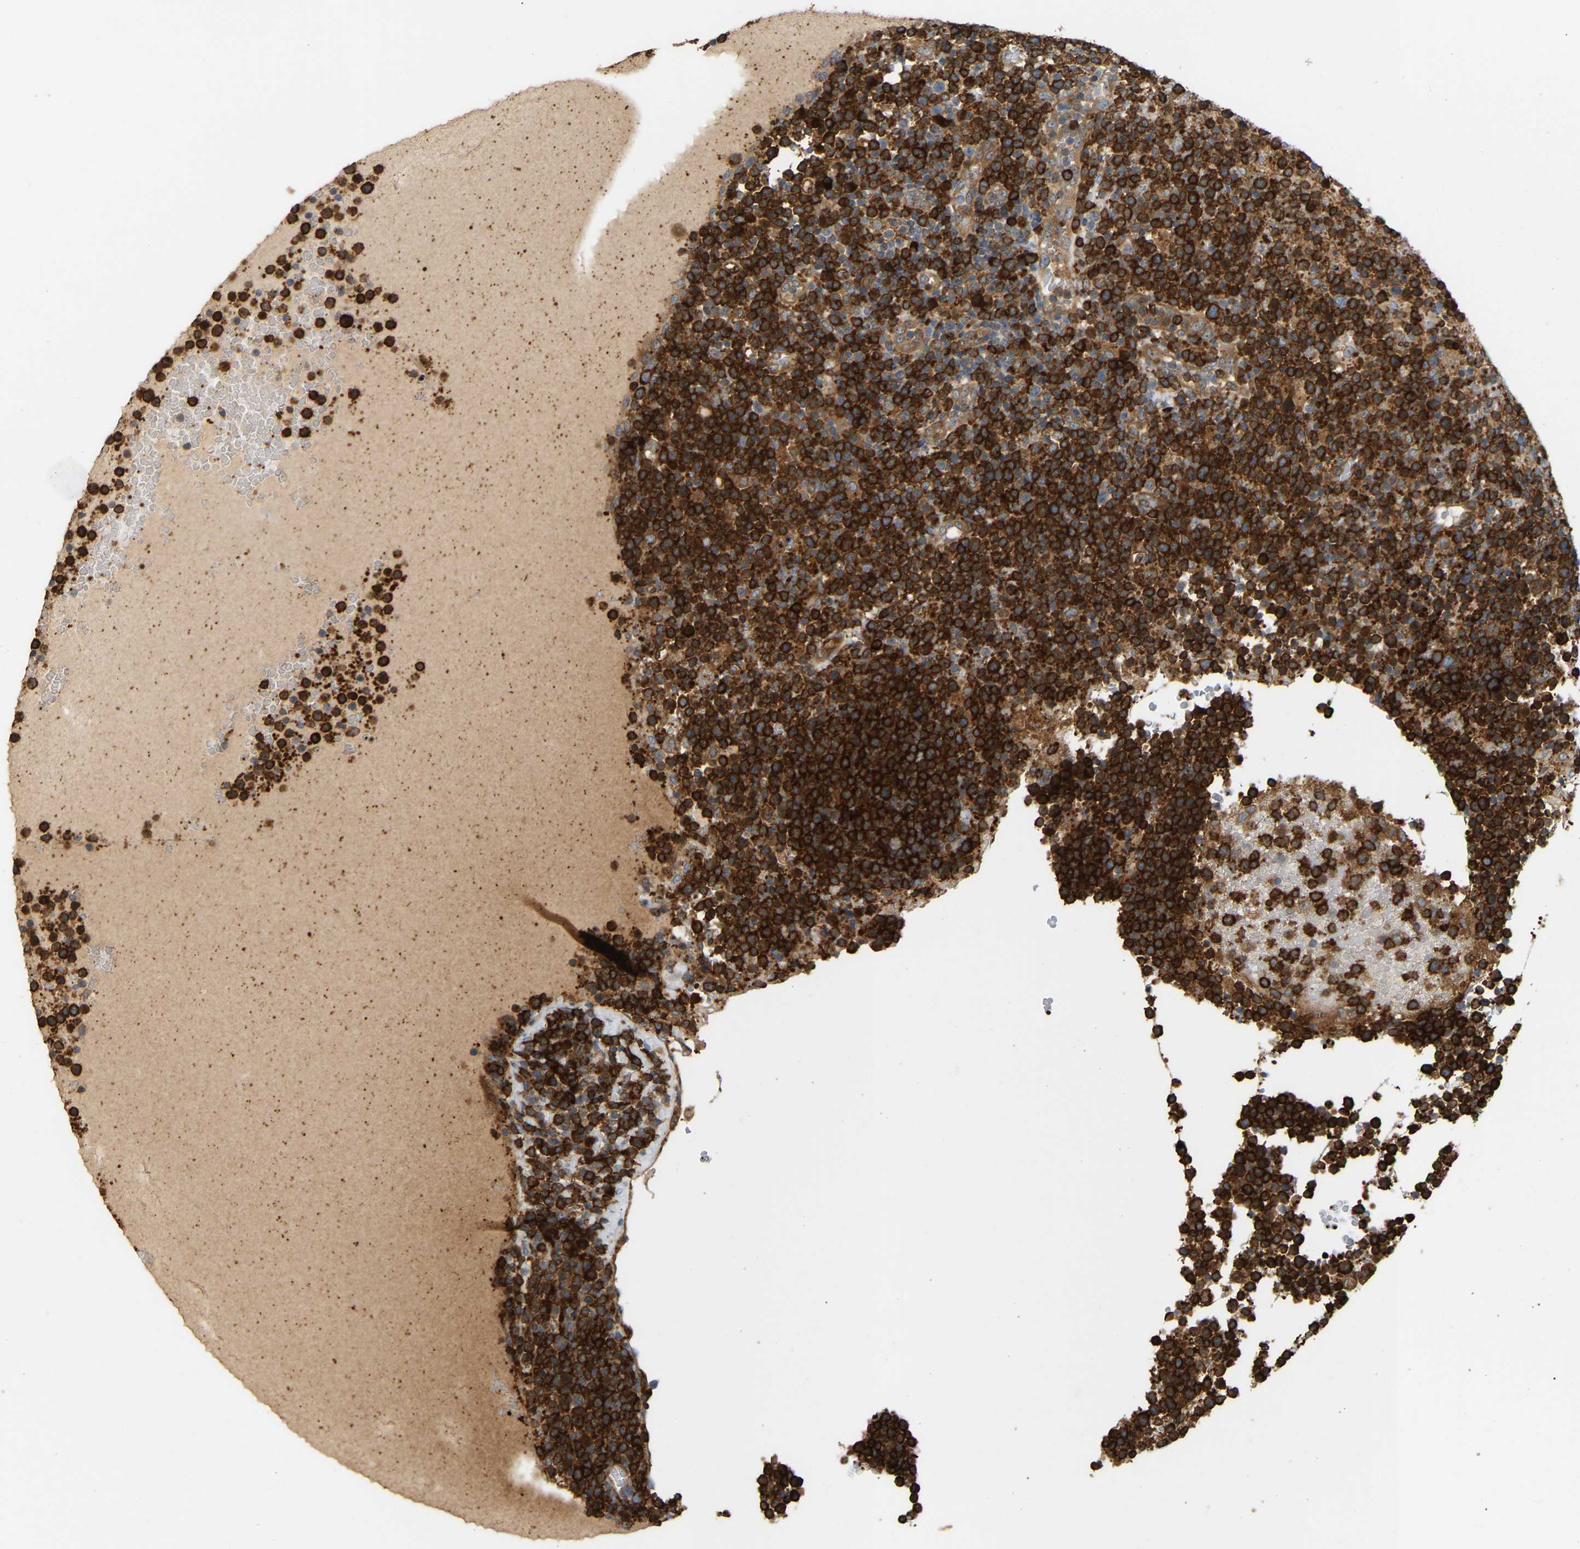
{"staining": {"intensity": "strong", "quantity": ">75%", "location": "cytoplasmic/membranous"}, "tissue": "lymphoma", "cell_type": "Tumor cells", "image_type": "cancer", "snomed": [{"axis": "morphology", "description": "Malignant lymphoma, non-Hodgkin's type, High grade"}, {"axis": "topography", "description": "Lymph node"}], "caption": "Immunohistochemistry (IHC) histopathology image of human lymphoma stained for a protein (brown), which displays high levels of strong cytoplasmic/membranous positivity in approximately >75% of tumor cells.", "gene": "PLCG2", "patient": {"sex": "male", "age": 61}}